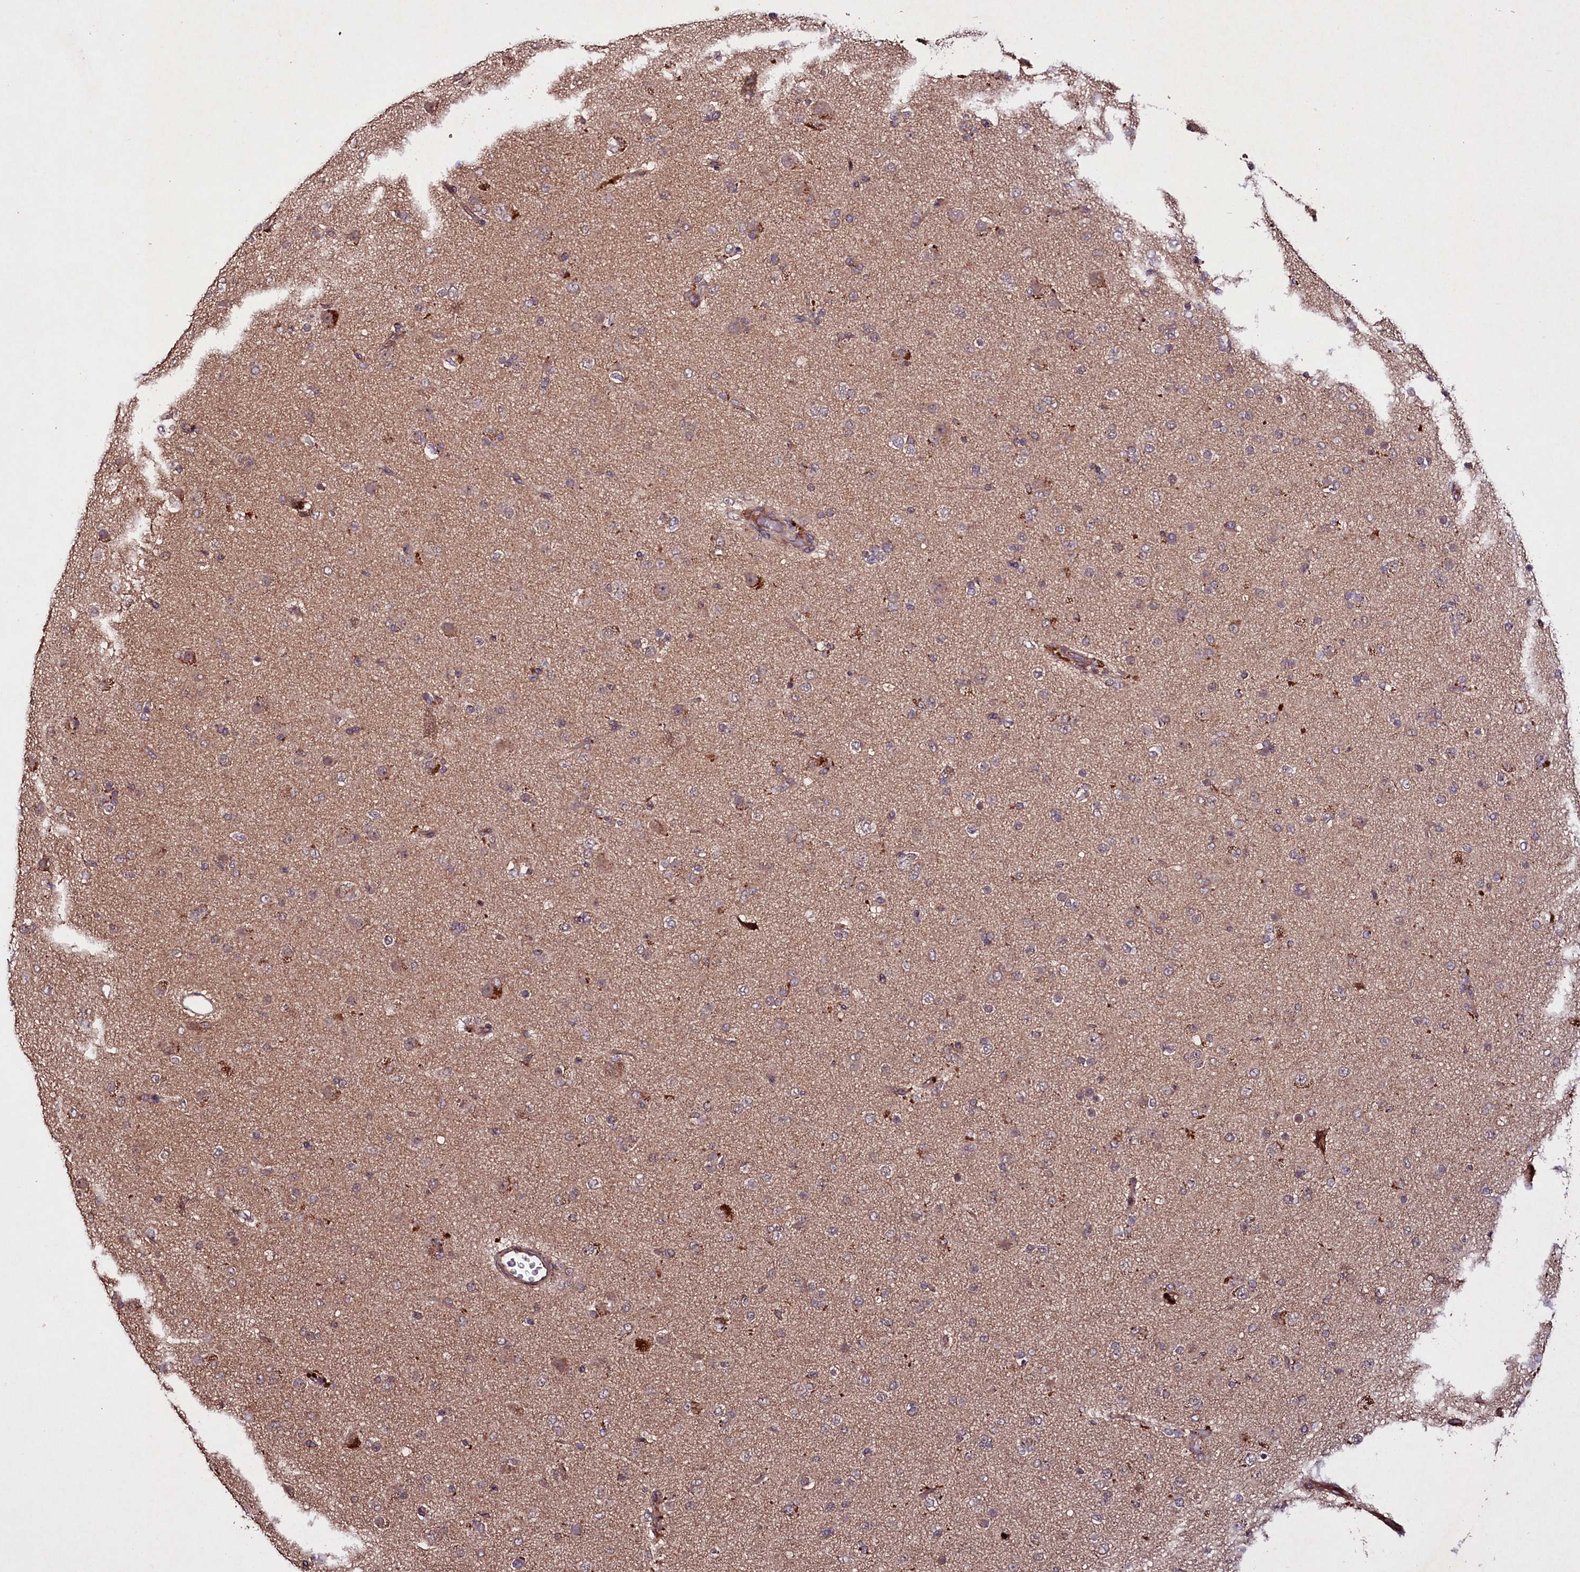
{"staining": {"intensity": "moderate", "quantity": "<25%", "location": "cytoplasmic/membranous"}, "tissue": "glioma", "cell_type": "Tumor cells", "image_type": "cancer", "snomed": [{"axis": "morphology", "description": "Glioma, malignant, Low grade"}, {"axis": "topography", "description": "Brain"}], "caption": "Immunohistochemical staining of human malignant low-grade glioma reveals low levels of moderate cytoplasmic/membranous staining in about <25% of tumor cells.", "gene": "TNPO3", "patient": {"sex": "male", "age": 65}}